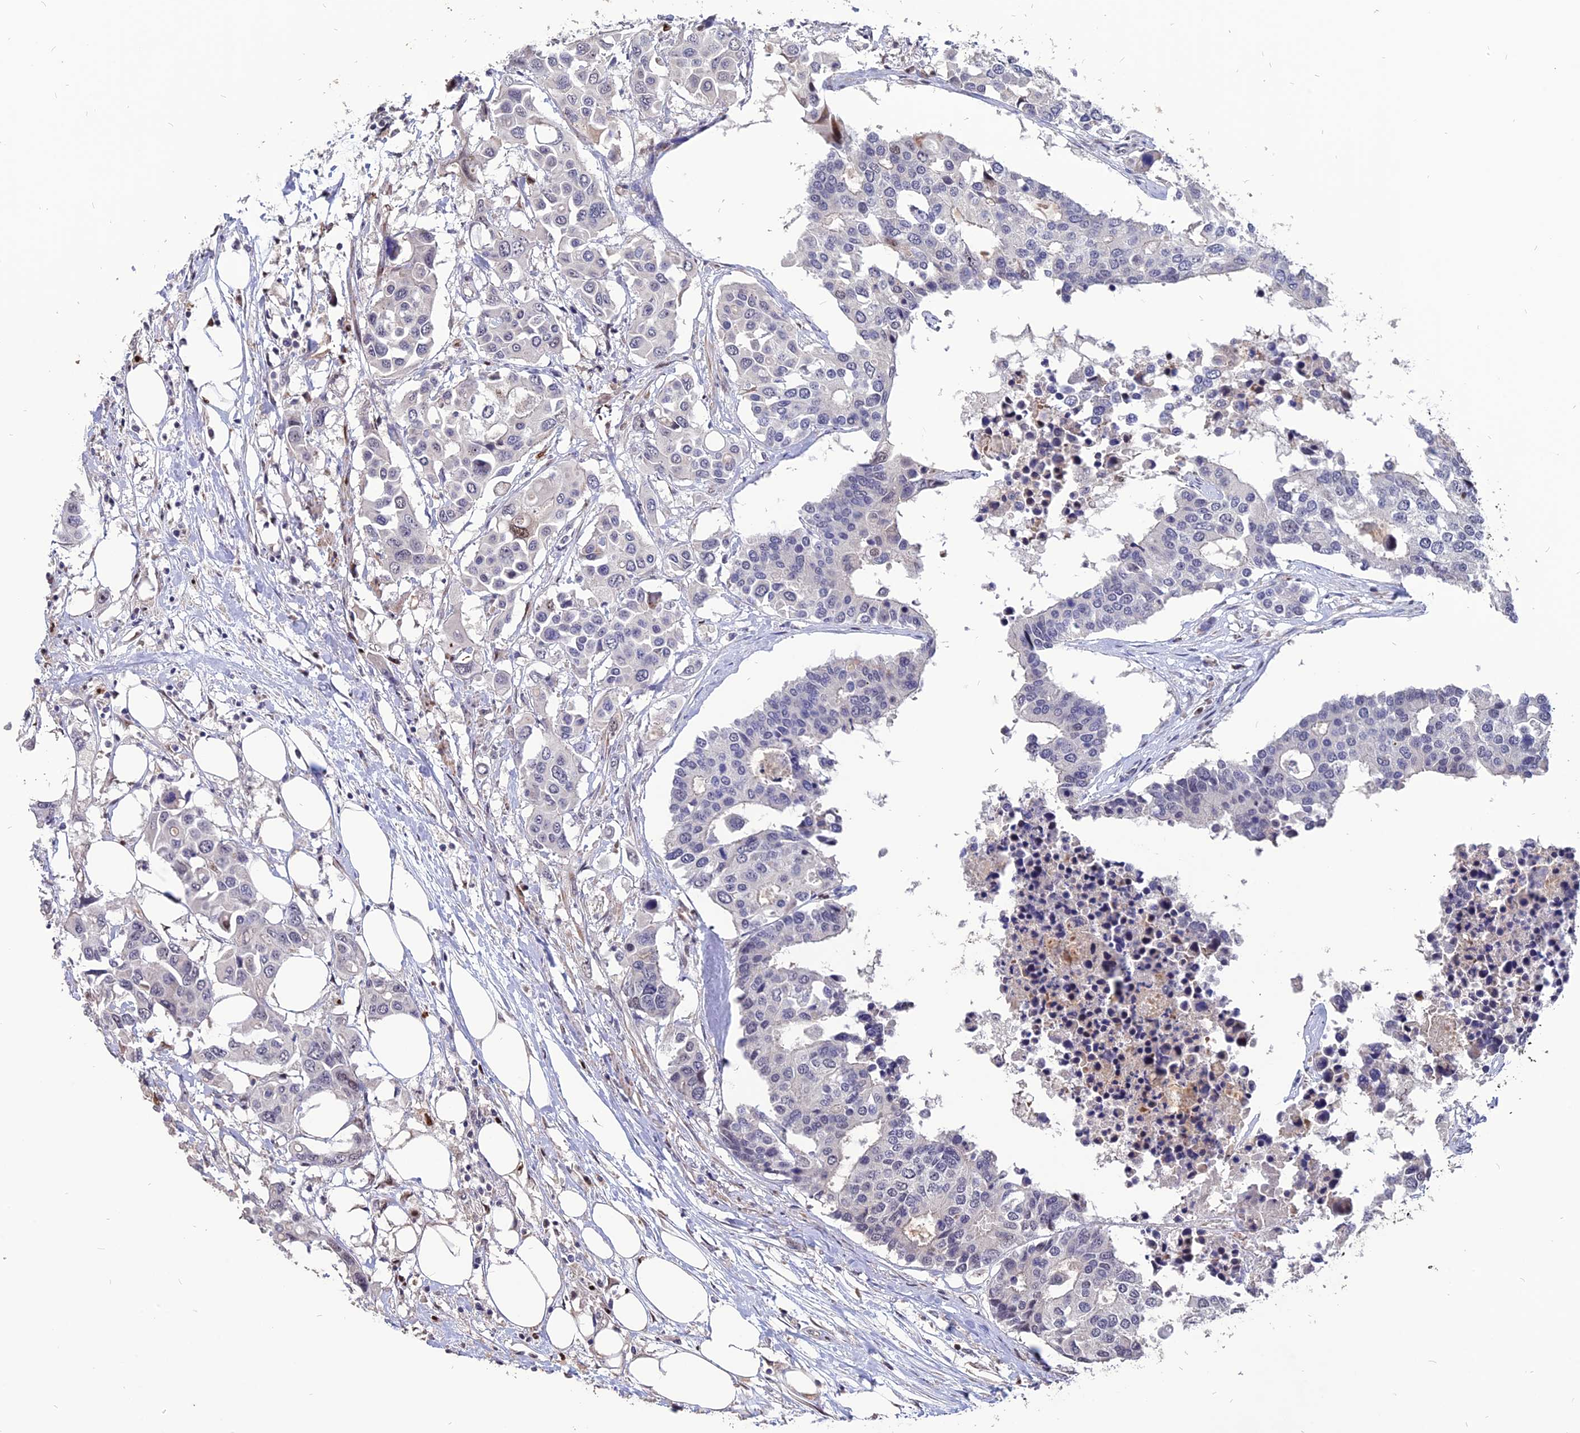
{"staining": {"intensity": "weak", "quantity": "<25%", "location": "nuclear"}, "tissue": "colorectal cancer", "cell_type": "Tumor cells", "image_type": "cancer", "snomed": [{"axis": "morphology", "description": "Adenocarcinoma, NOS"}, {"axis": "topography", "description": "Colon"}], "caption": "Immunohistochemistry (IHC) image of human colorectal cancer stained for a protein (brown), which shows no positivity in tumor cells.", "gene": "TMEM263", "patient": {"sex": "male", "age": 77}}